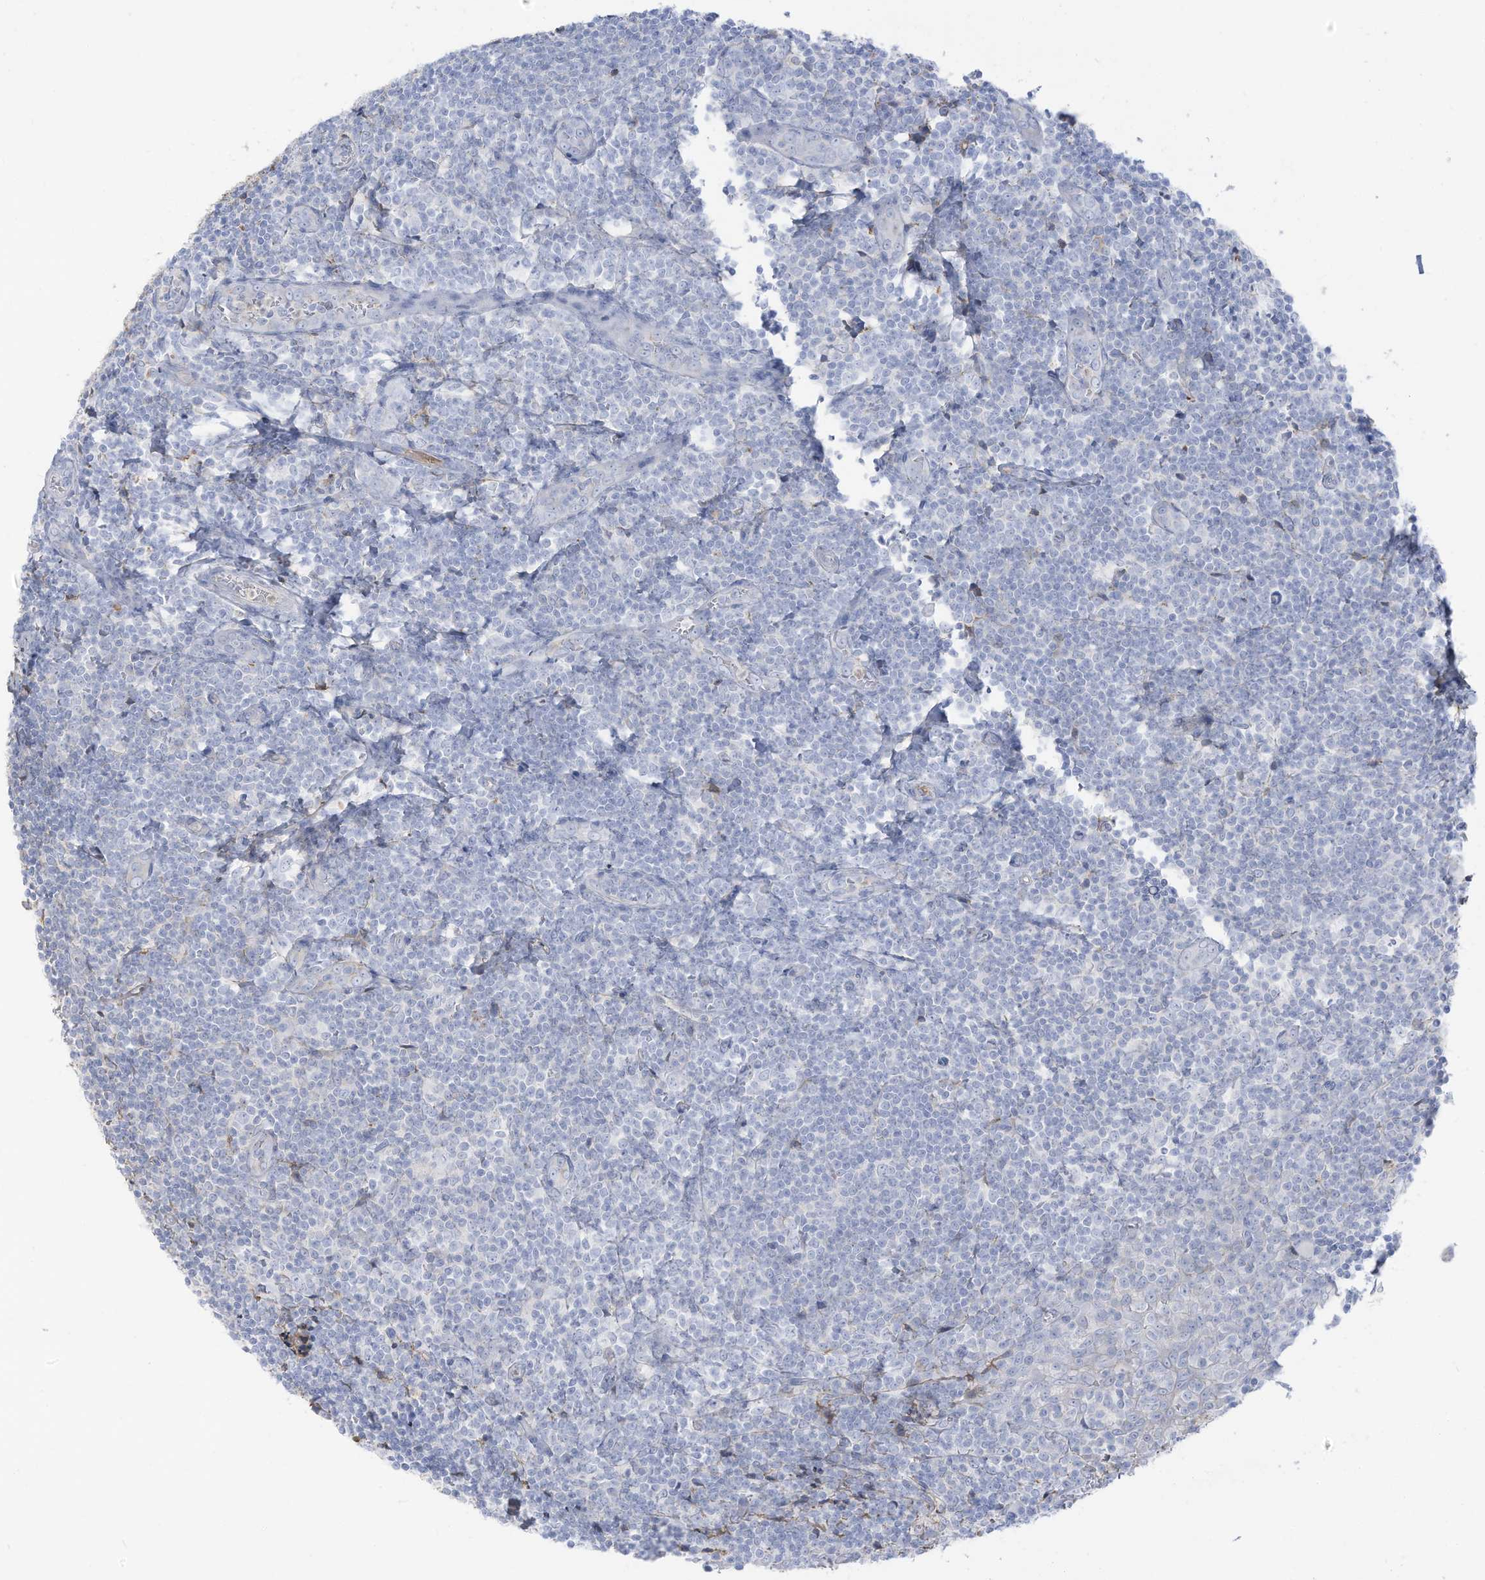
{"staining": {"intensity": "negative", "quantity": "none", "location": "none"}, "tissue": "tonsil", "cell_type": "Germinal center cells", "image_type": "normal", "snomed": [{"axis": "morphology", "description": "Normal tissue, NOS"}, {"axis": "topography", "description": "Tonsil"}], "caption": "Germinal center cells show no significant protein staining in unremarkable tonsil. Brightfield microscopy of IHC stained with DAB (brown) and hematoxylin (blue), captured at high magnification.", "gene": "HSD17B13", "patient": {"sex": "male", "age": 27}}